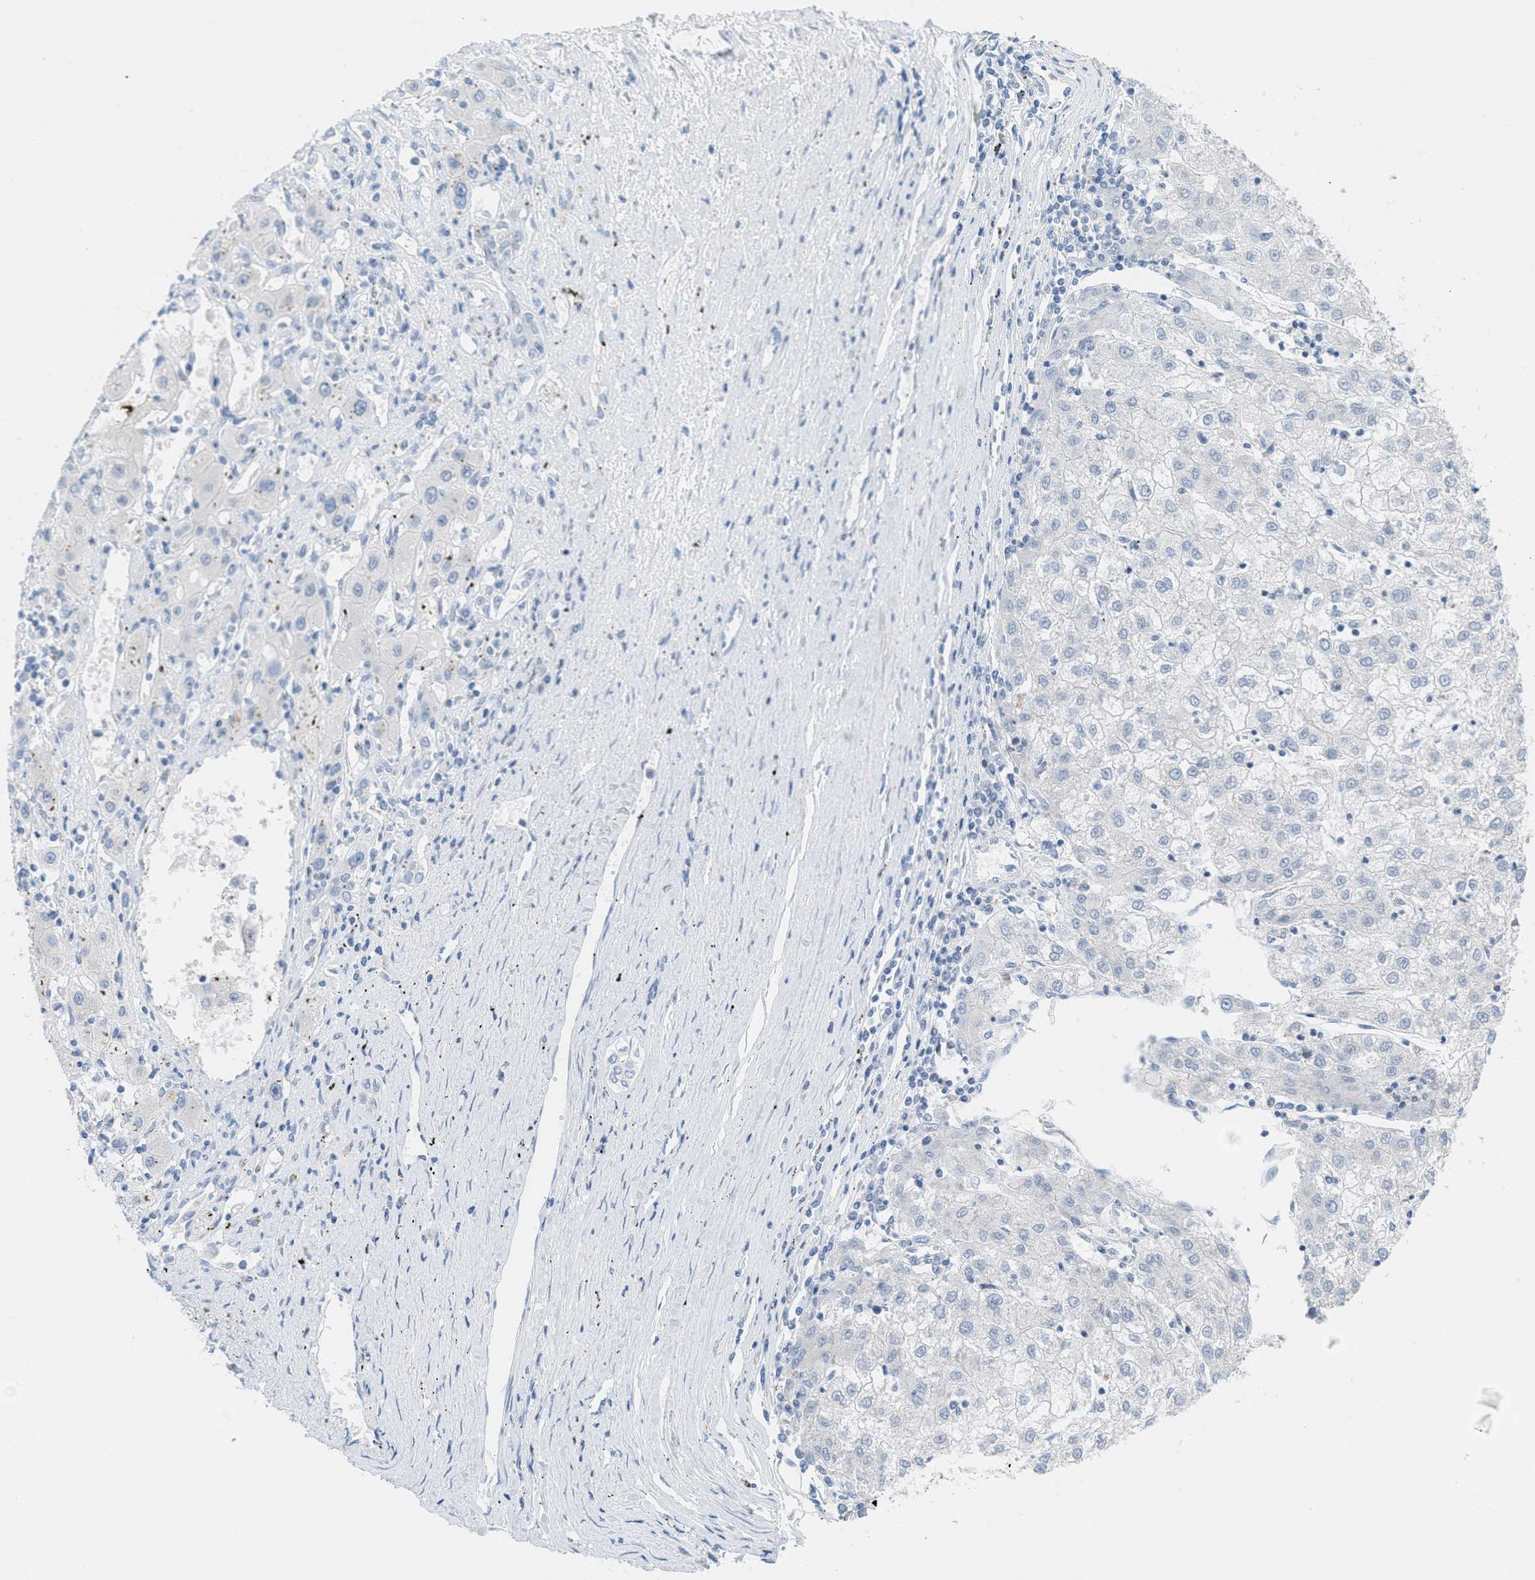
{"staining": {"intensity": "negative", "quantity": "none", "location": "none"}, "tissue": "liver cancer", "cell_type": "Tumor cells", "image_type": "cancer", "snomed": [{"axis": "morphology", "description": "Carcinoma, Hepatocellular, NOS"}, {"axis": "topography", "description": "Liver"}], "caption": "This is an IHC image of liver cancer (hepatocellular carcinoma). There is no staining in tumor cells.", "gene": "TEX264", "patient": {"sex": "male", "age": 72}}